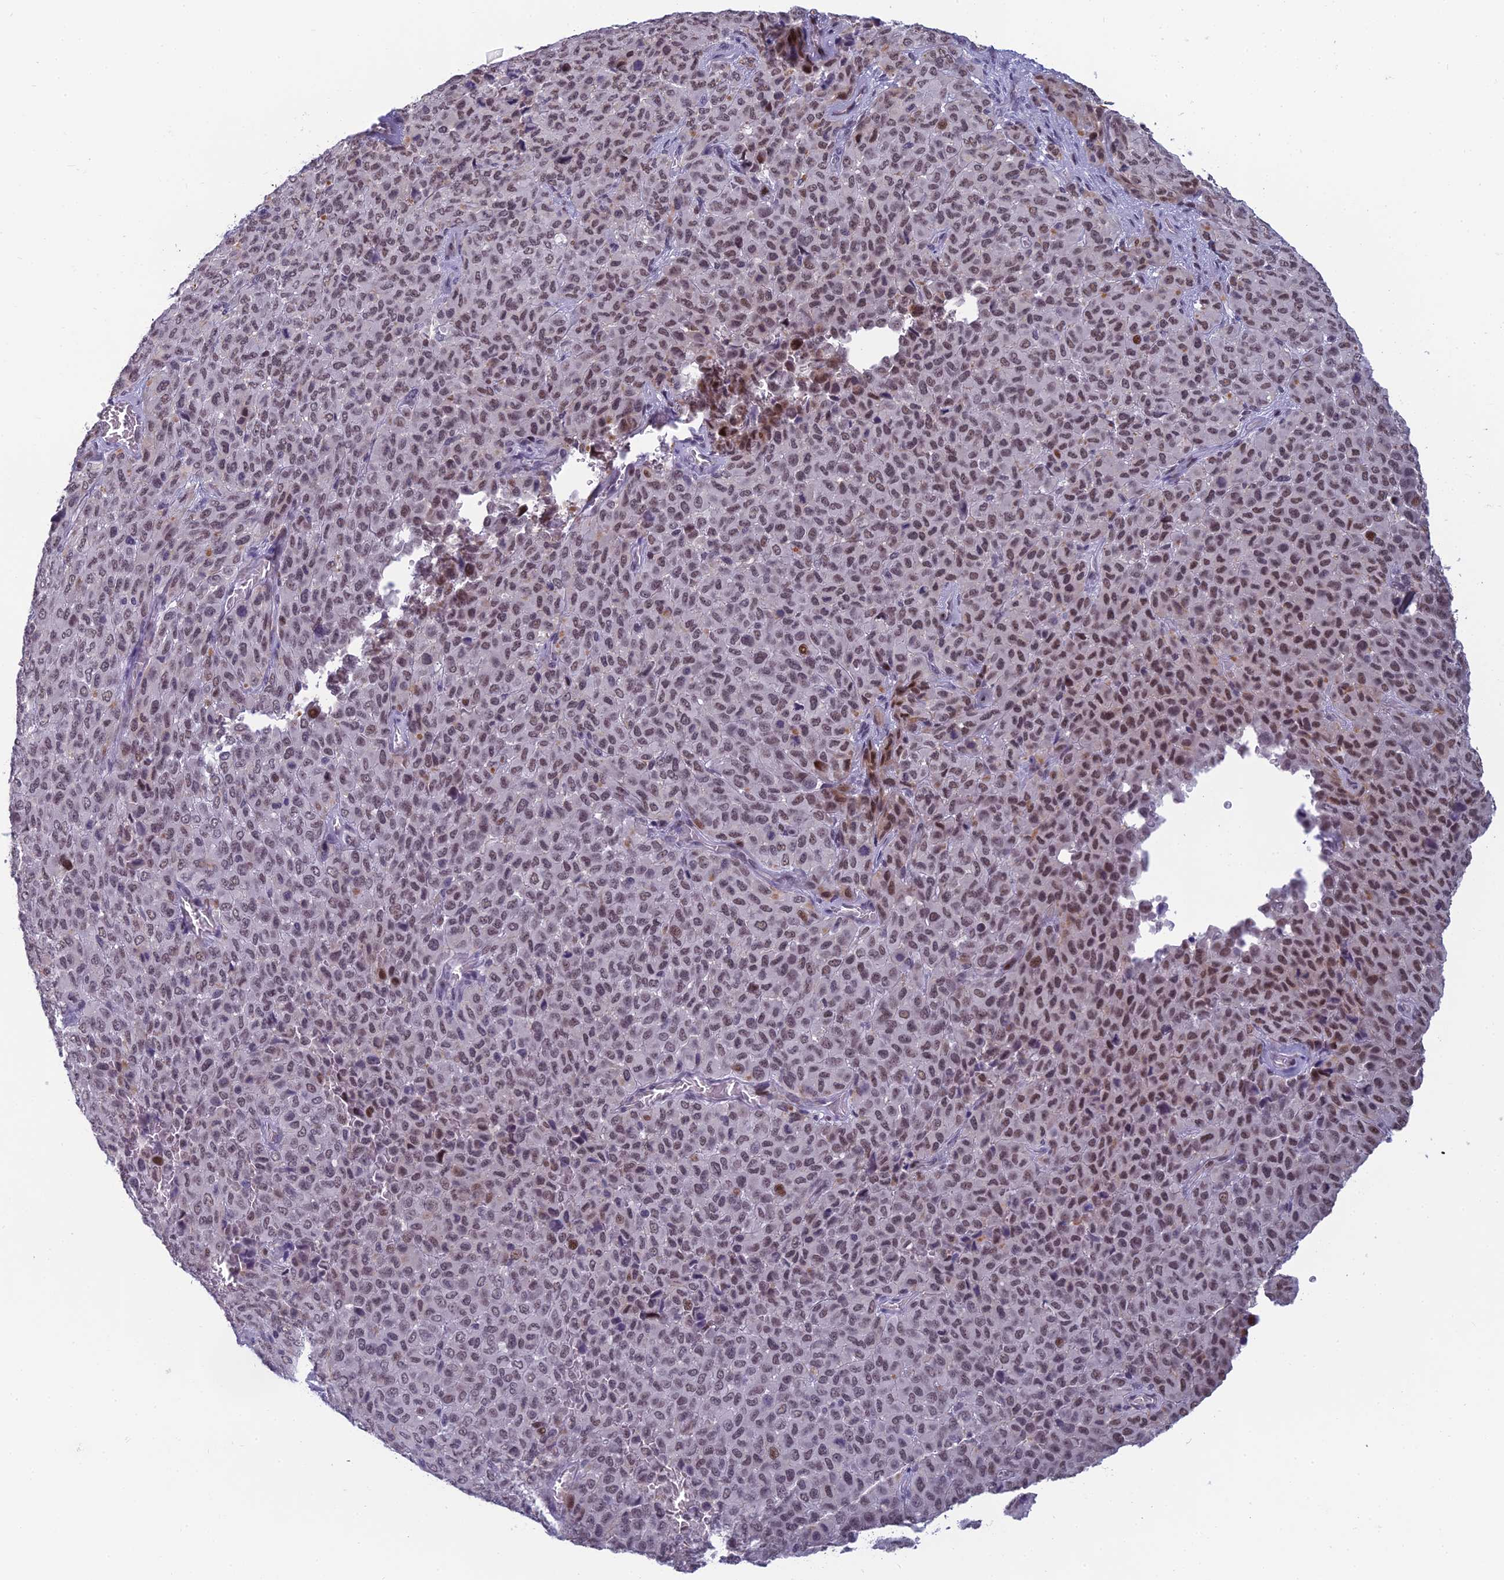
{"staining": {"intensity": "moderate", "quantity": "<25%", "location": "nuclear"}, "tissue": "melanoma", "cell_type": "Tumor cells", "image_type": "cancer", "snomed": [{"axis": "morphology", "description": "Malignant melanoma, Metastatic site"}, {"axis": "topography", "description": "Skin"}], "caption": "Protein expression analysis of human malignant melanoma (metastatic site) reveals moderate nuclear positivity in about <25% of tumor cells.", "gene": "RGS17", "patient": {"sex": "female", "age": 81}}